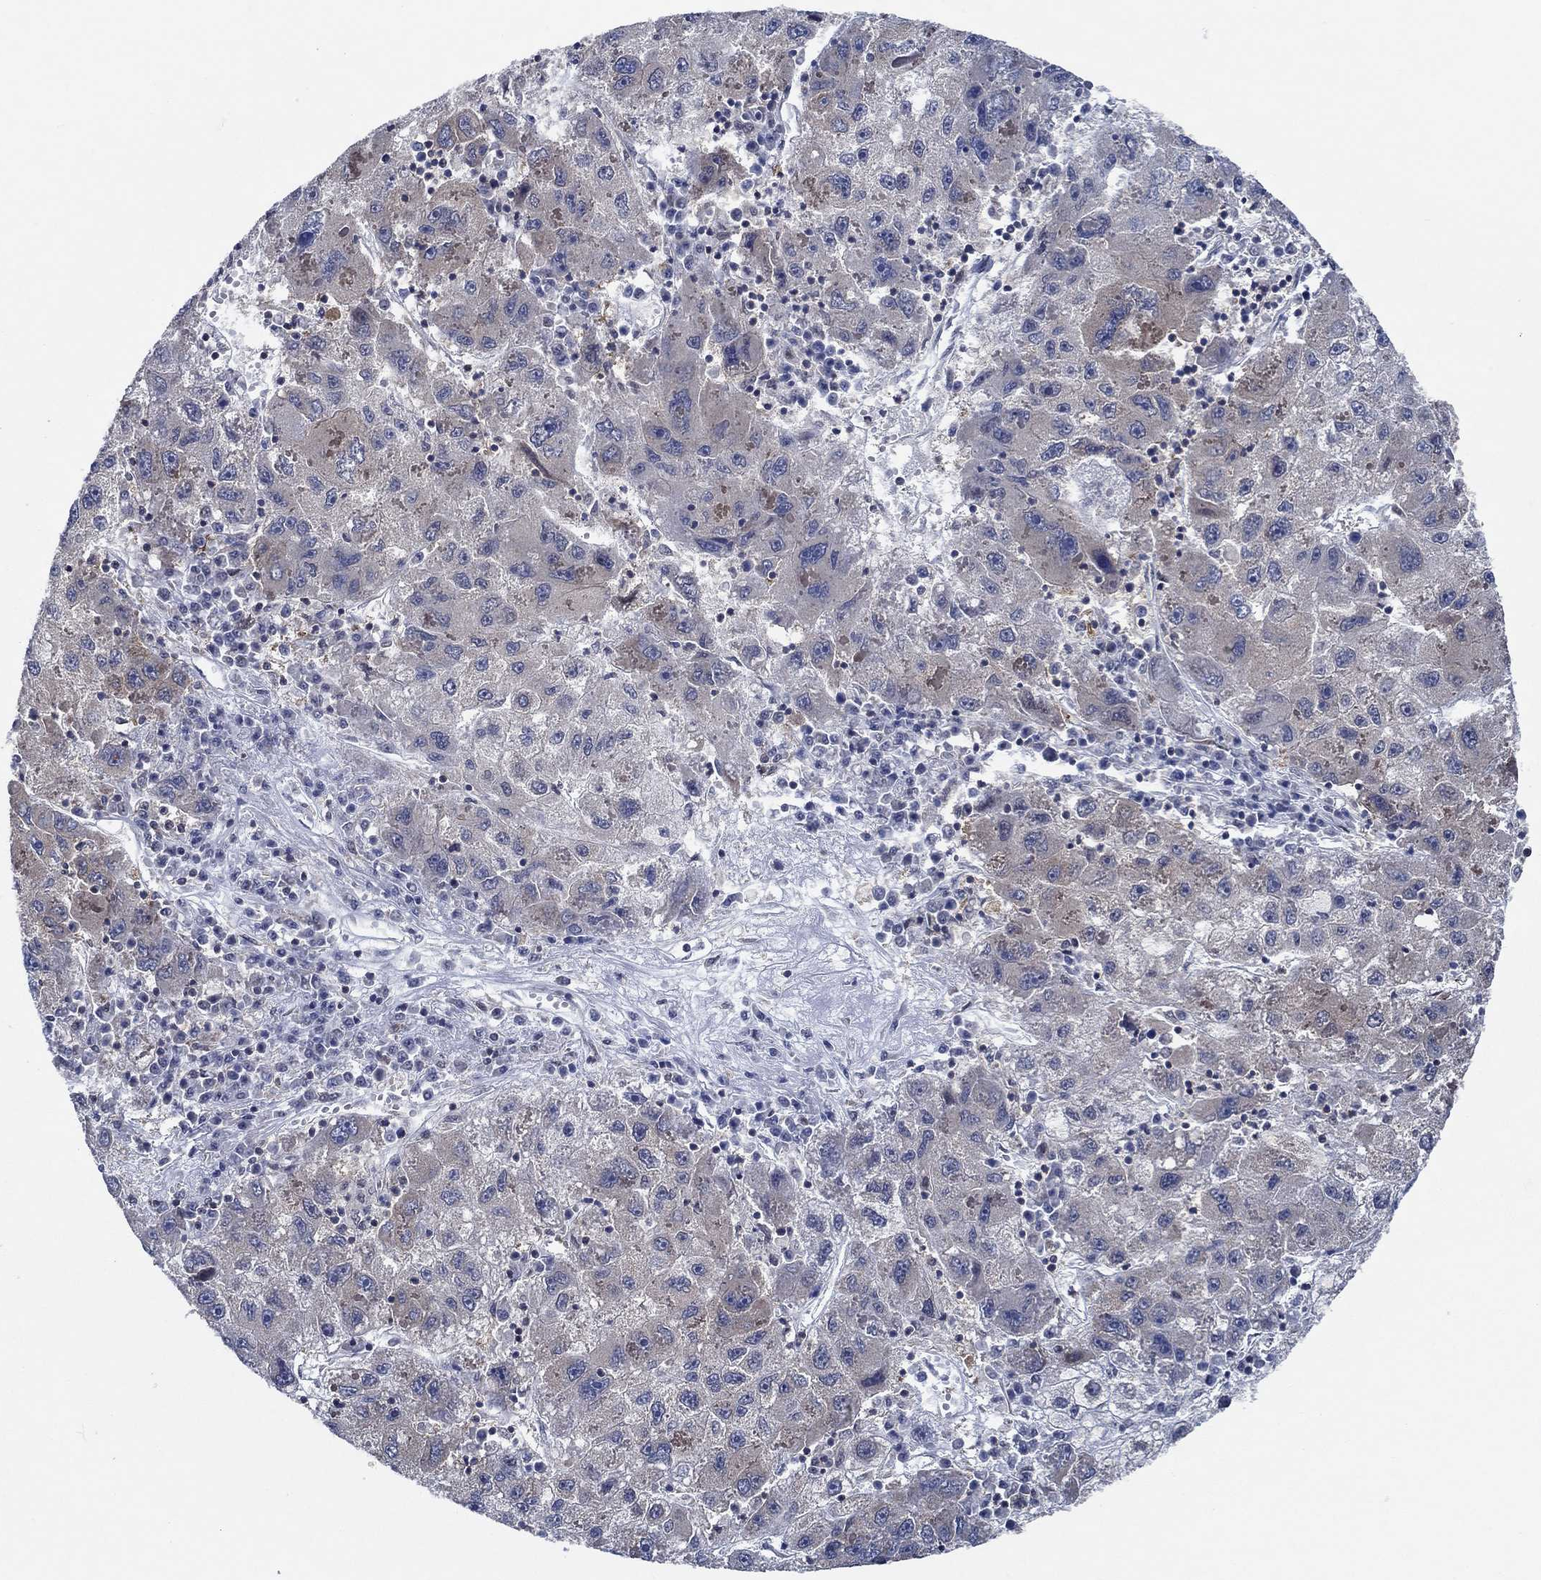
{"staining": {"intensity": "negative", "quantity": "none", "location": "none"}, "tissue": "liver cancer", "cell_type": "Tumor cells", "image_type": "cancer", "snomed": [{"axis": "morphology", "description": "Carcinoma, Hepatocellular, NOS"}, {"axis": "topography", "description": "Liver"}], "caption": "This is an immunohistochemistry (IHC) micrograph of human hepatocellular carcinoma (liver). There is no positivity in tumor cells.", "gene": "DACT1", "patient": {"sex": "male", "age": 75}}